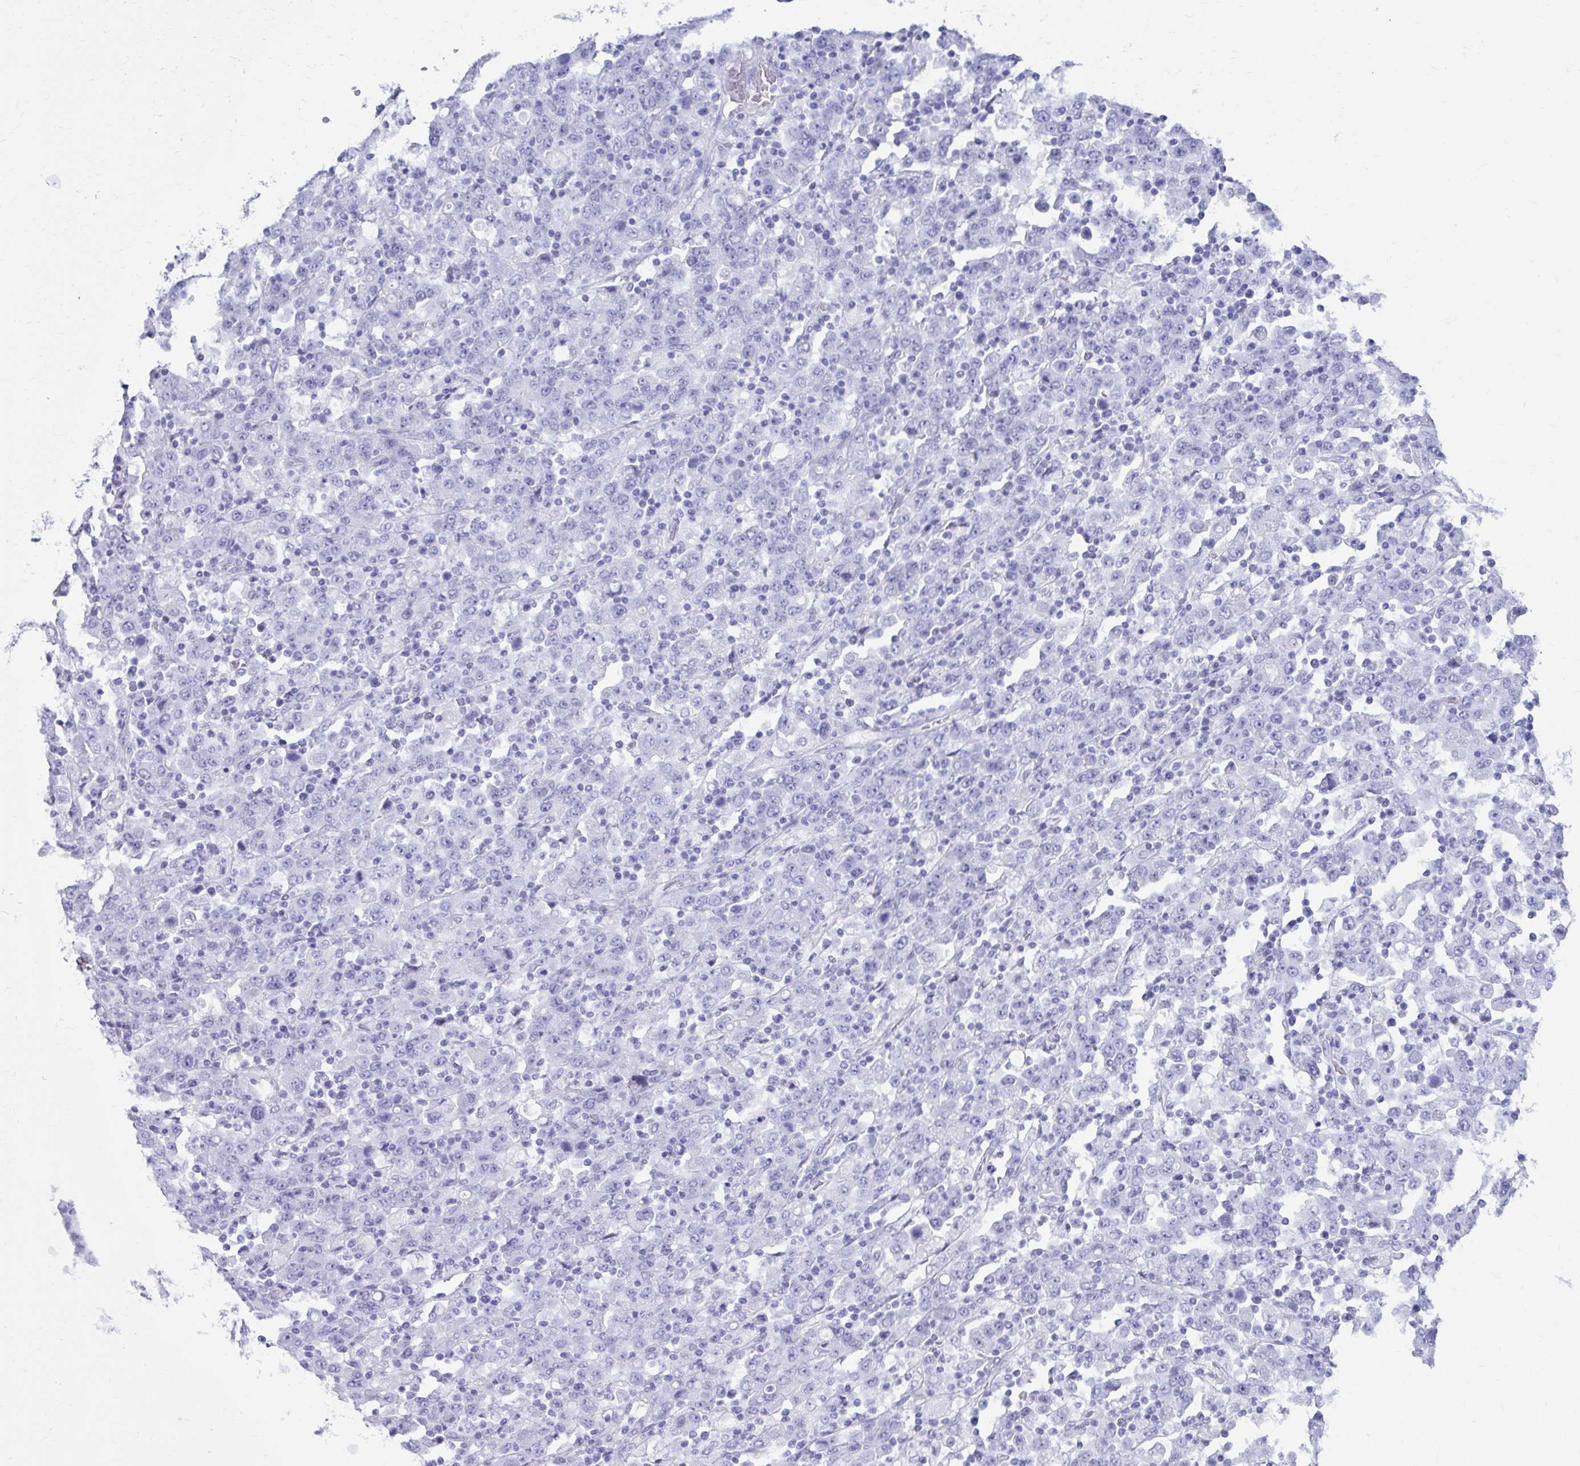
{"staining": {"intensity": "negative", "quantity": "none", "location": "none"}, "tissue": "stomach cancer", "cell_type": "Tumor cells", "image_type": "cancer", "snomed": [{"axis": "morphology", "description": "Adenocarcinoma, NOS"}, {"axis": "topography", "description": "Stomach, upper"}], "caption": "High magnification brightfield microscopy of adenocarcinoma (stomach) stained with DAB (brown) and counterstained with hematoxylin (blue): tumor cells show no significant expression.", "gene": "ATP4B", "patient": {"sex": "male", "age": 69}}